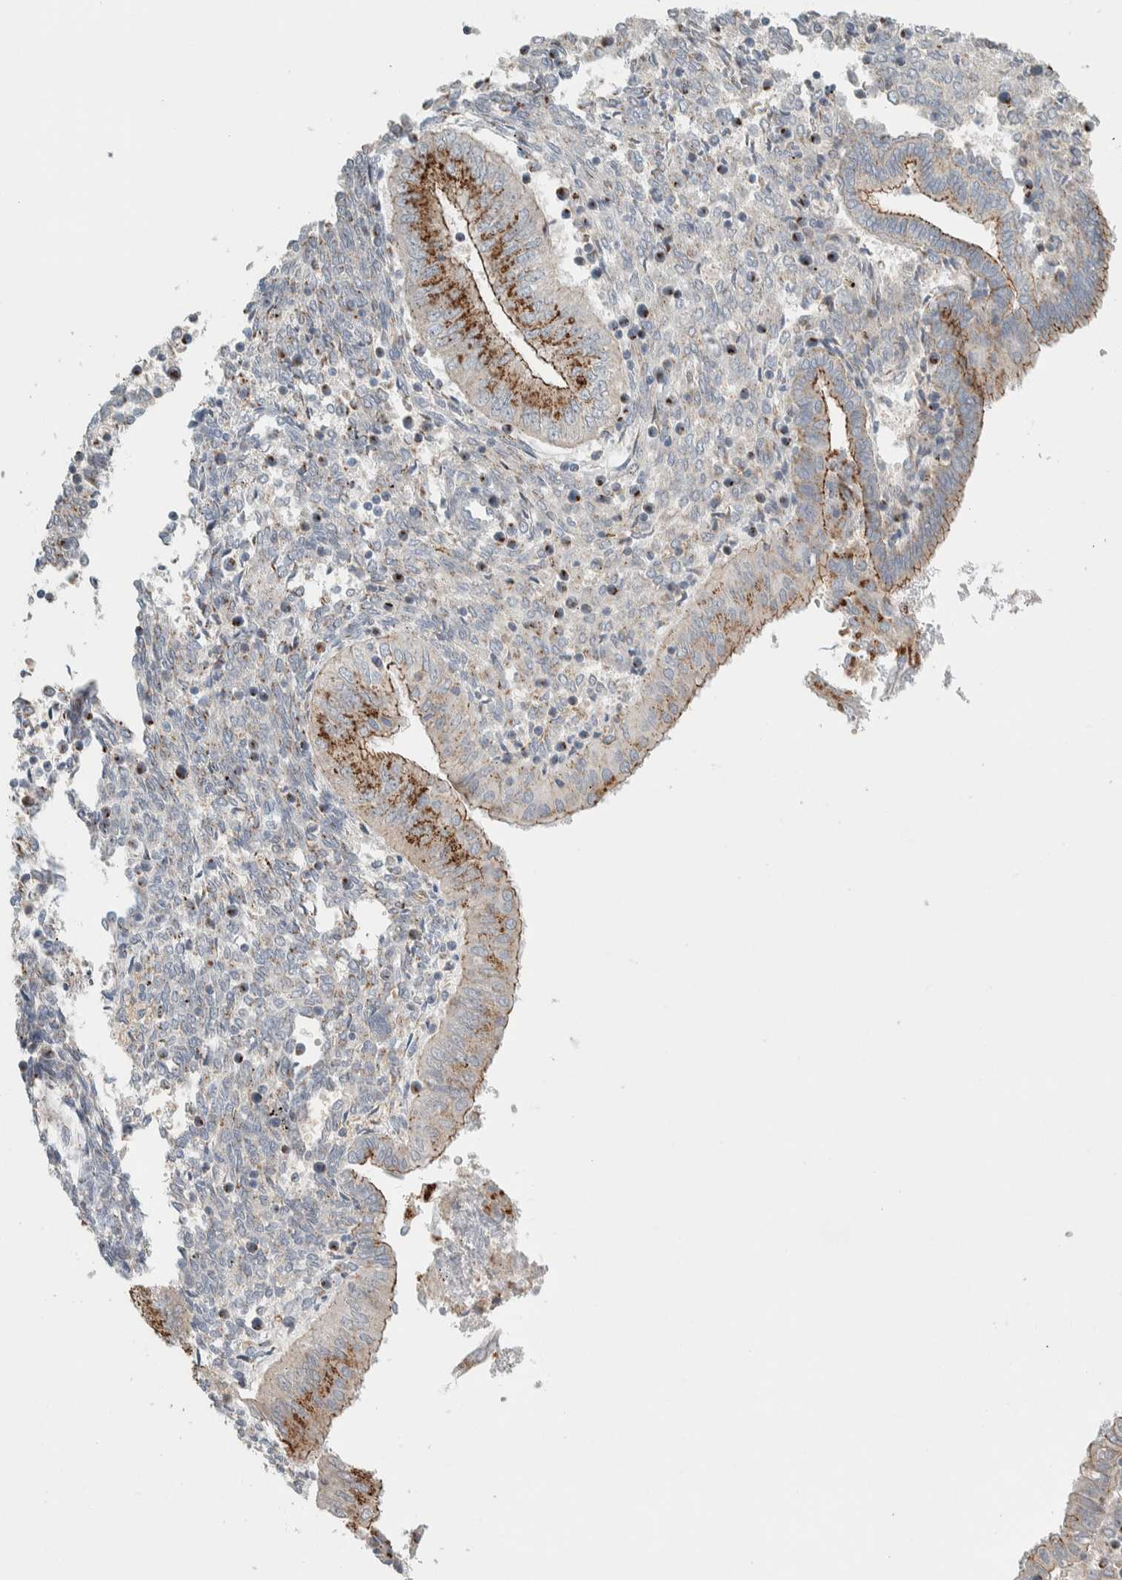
{"staining": {"intensity": "strong", "quantity": "25%-75%", "location": "cytoplasmic/membranous"}, "tissue": "endometrial cancer", "cell_type": "Tumor cells", "image_type": "cancer", "snomed": [{"axis": "morphology", "description": "Normal tissue, NOS"}, {"axis": "morphology", "description": "Adenocarcinoma, NOS"}, {"axis": "topography", "description": "Endometrium"}], "caption": "This image shows IHC staining of endometrial adenocarcinoma, with high strong cytoplasmic/membranous positivity in approximately 25%-75% of tumor cells.", "gene": "SLC38A10", "patient": {"sex": "female", "age": 53}}